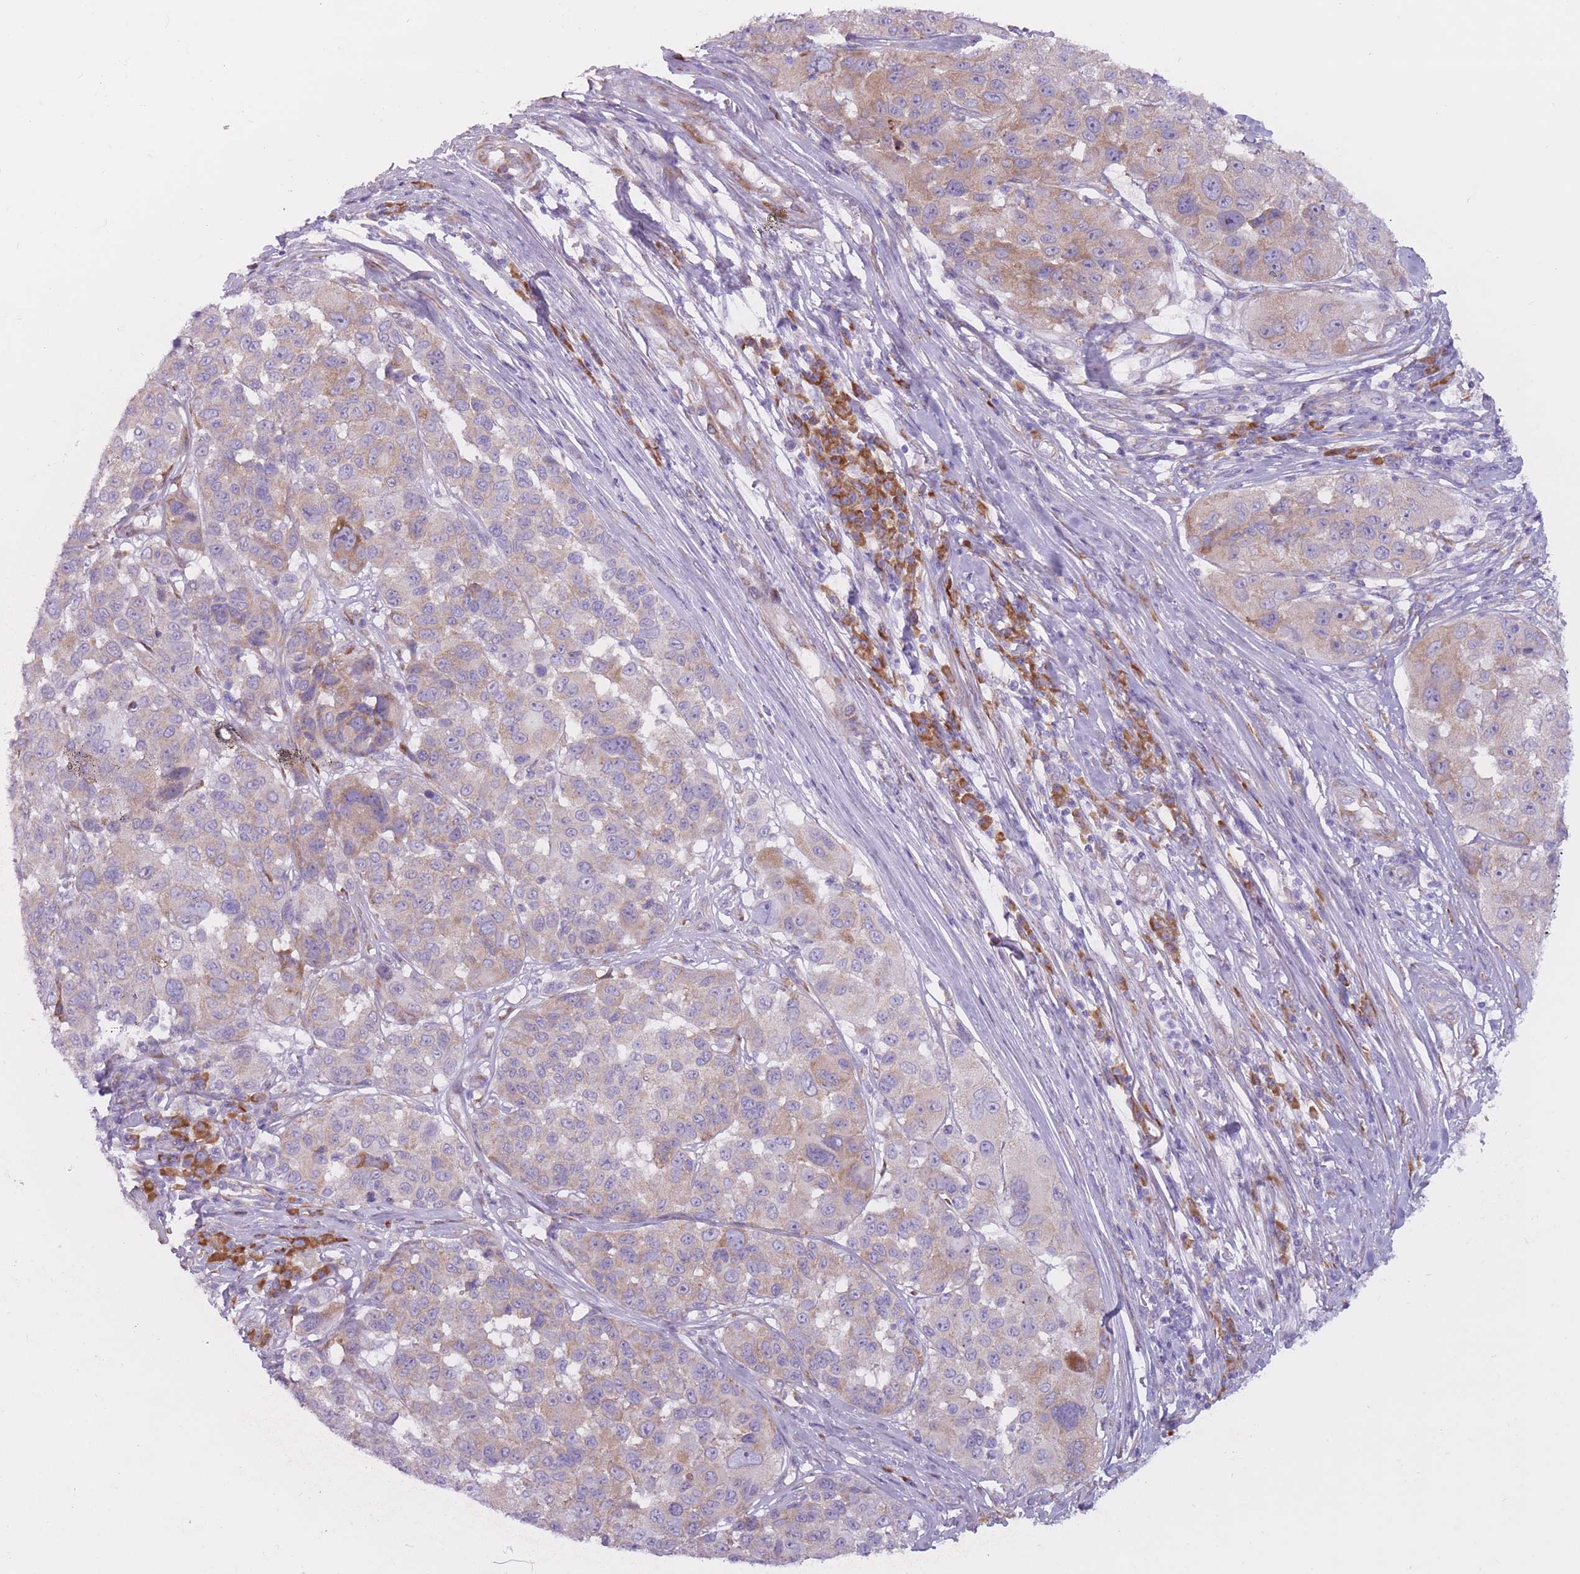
{"staining": {"intensity": "weak", "quantity": "25%-75%", "location": "cytoplasmic/membranous"}, "tissue": "melanoma", "cell_type": "Tumor cells", "image_type": "cancer", "snomed": [{"axis": "morphology", "description": "Malignant melanoma, NOS"}, {"axis": "topography", "description": "Skin"}], "caption": "Immunohistochemical staining of human melanoma displays low levels of weak cytoplasmic/membranous protein expression in approximately 25%-75% of tumor cells.", "gene": "RPL18", "patient": {"sex": "female", "age": 66}}